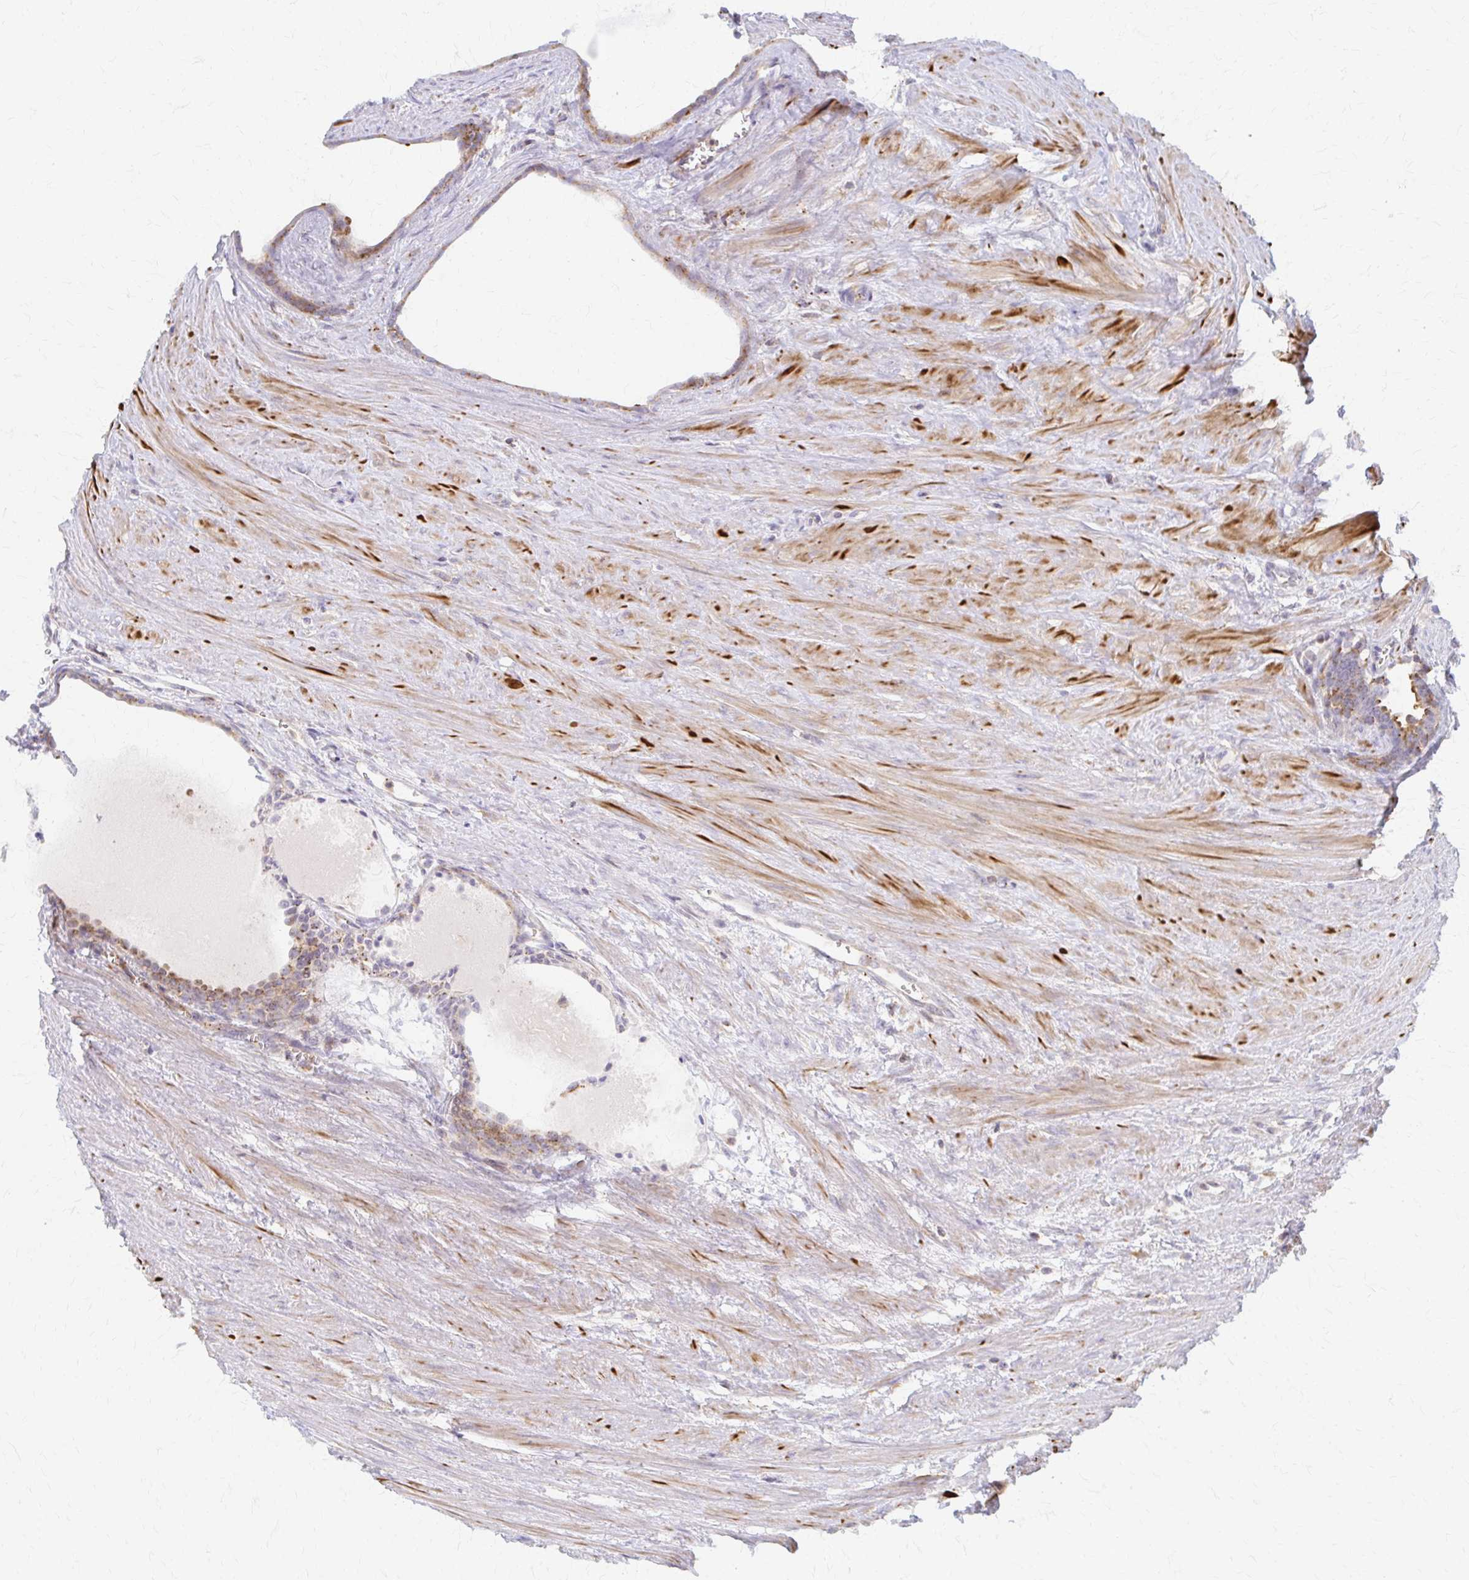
{"staining": {"intensity": "moderate", "quantity": ">75%", "location": "cytoplasmic/membranous"}, "tissue": "prostate cancer", "cell_type": "Tumor cells", "image_type": "cancer", "snomed": [{"axis": "morphology", "description": "Adenocarcinoma, High grade"}, {"axis": "topography", "description": "Prostate"}], "caption": "Protein expression analysis of human prostate cancer reveals moderate cytoplasmic/membranous positivity in about >75% of tumor cells. Nuclei are stained in blue.", "gene": "ARHGAP35", "patient": {"sex": "male", "age": 68}}